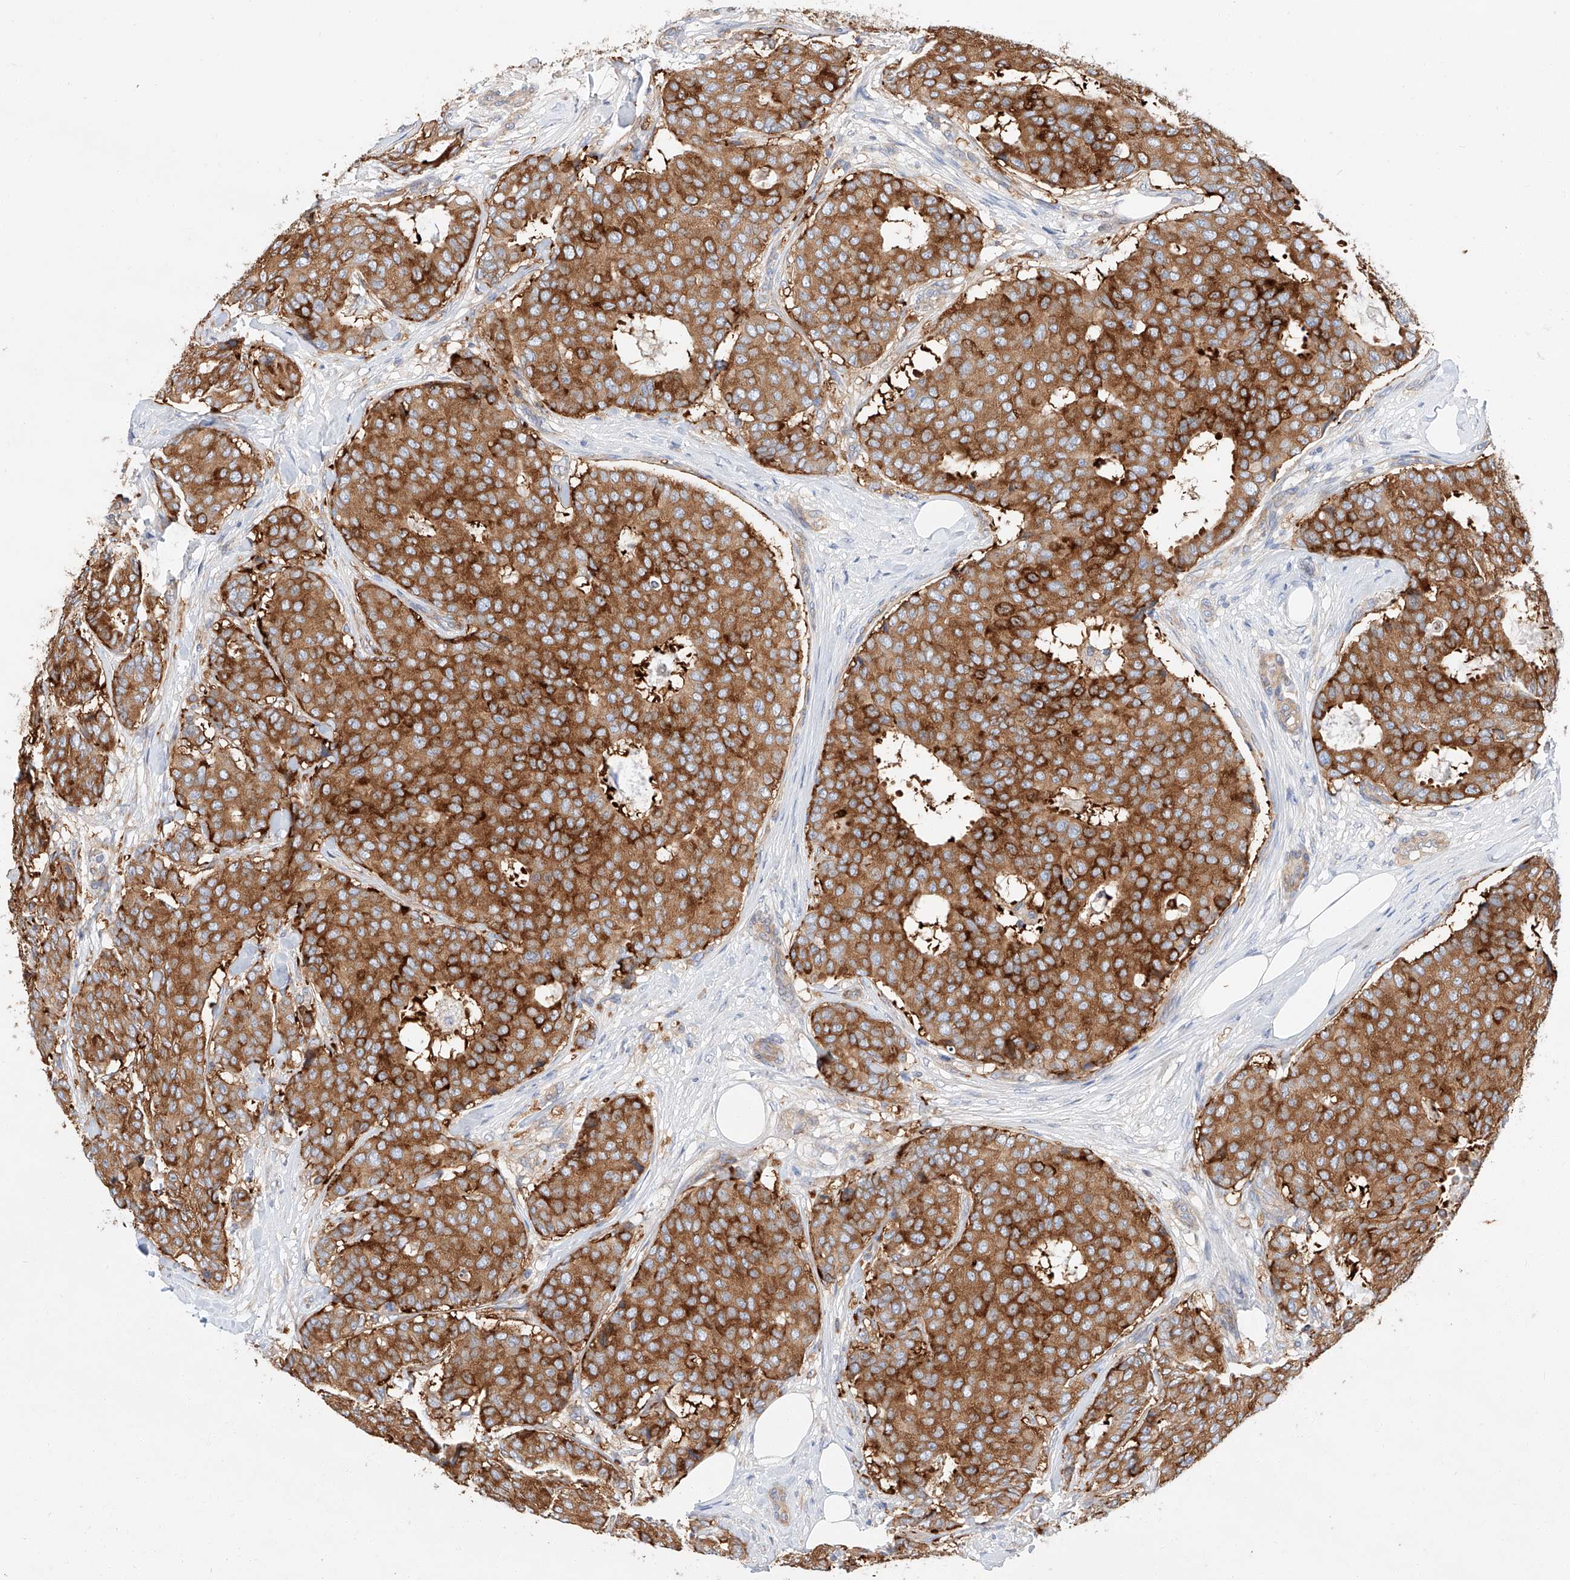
{"staining": {"intensity": "strong", "quantity": ">75%", "location": "cytoplasmic/membranous"}, "tissue": "breast cancer", "cell_type": "Tumor cells", "image_type": "cancer", "snomed": [{"axis": "morphology", "description": "Duct carcinoma"}, {"axis": "topography", "description": "Breast"}], "caption": "Immunohistochemical staining of breast cancer (intraductal carcinoma) displays high levels of strong cytoplasmic/membranous staining in about >75% of tumor cells.", "gene": "GLMN", "patient": {"sex": "female", "age": 75}}